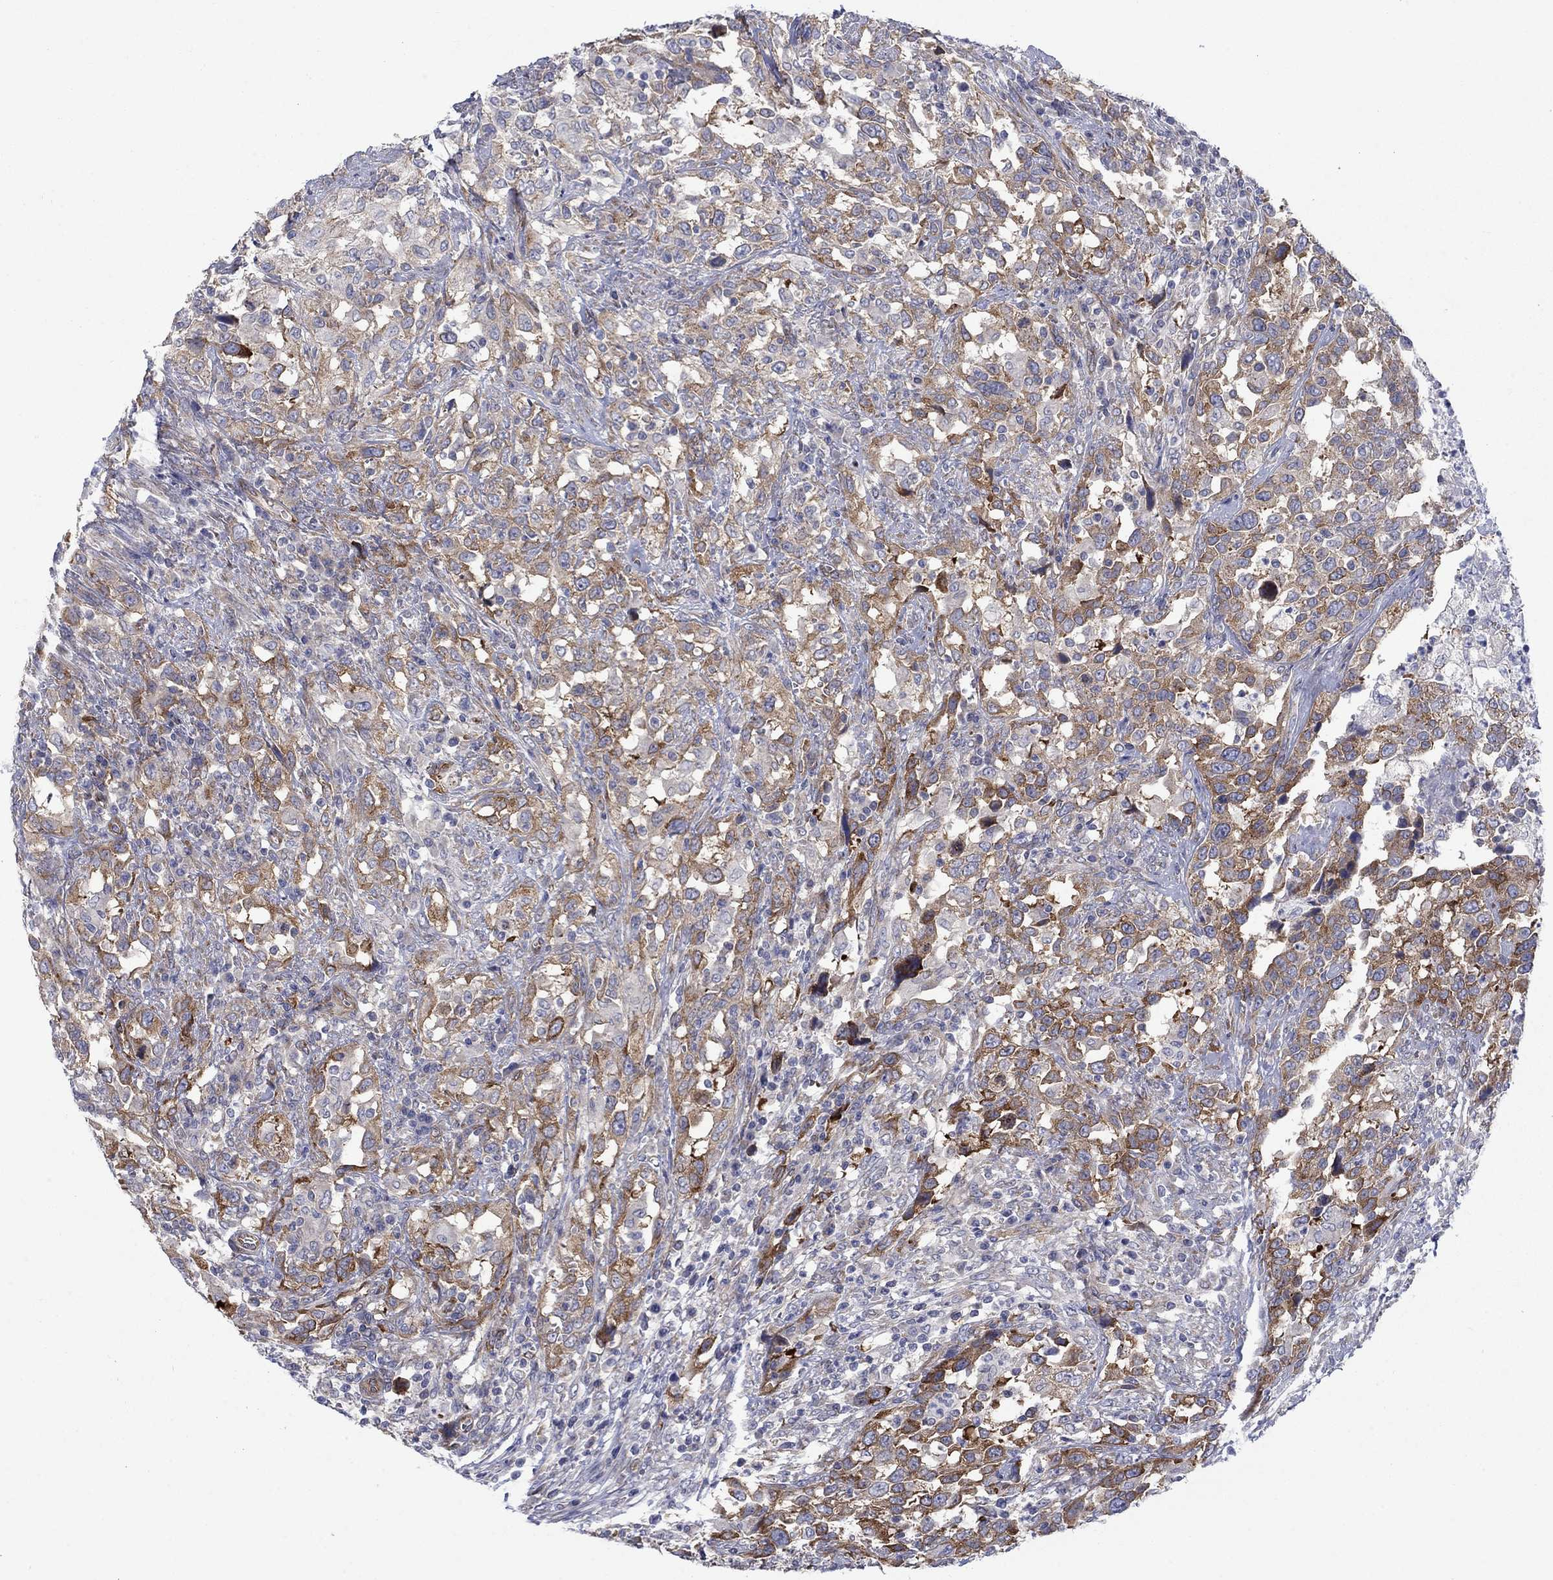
{"staining": {"intensity": "moderate", "quantity": "25%-75%", "location": "cytoplasmic/membranous"}, "tissue": "urothelial cancer", "cell_type": "Tumor cells", "image_type": "cancer", "snomed": [{"axis": "morphology", "description": "Urothelial carcinoma, NOS"}, {"axis": "morphology", "description": "Urothelial carcinoma, High grade"}, {"axis": "topography", "description": "Urinary bladder"}], "caption": "IHC photomicrograph of neoplastic tissue: human urothelial cancer stained using IHC displays medium levels of moderate protein expression localized specifically in the cytoplasmic/membranous of tumor cells, appearing as a cytoplasmic/membranous brown color.", "gene": "FXR1", "patient": {"sex": "female", "age": 64}}